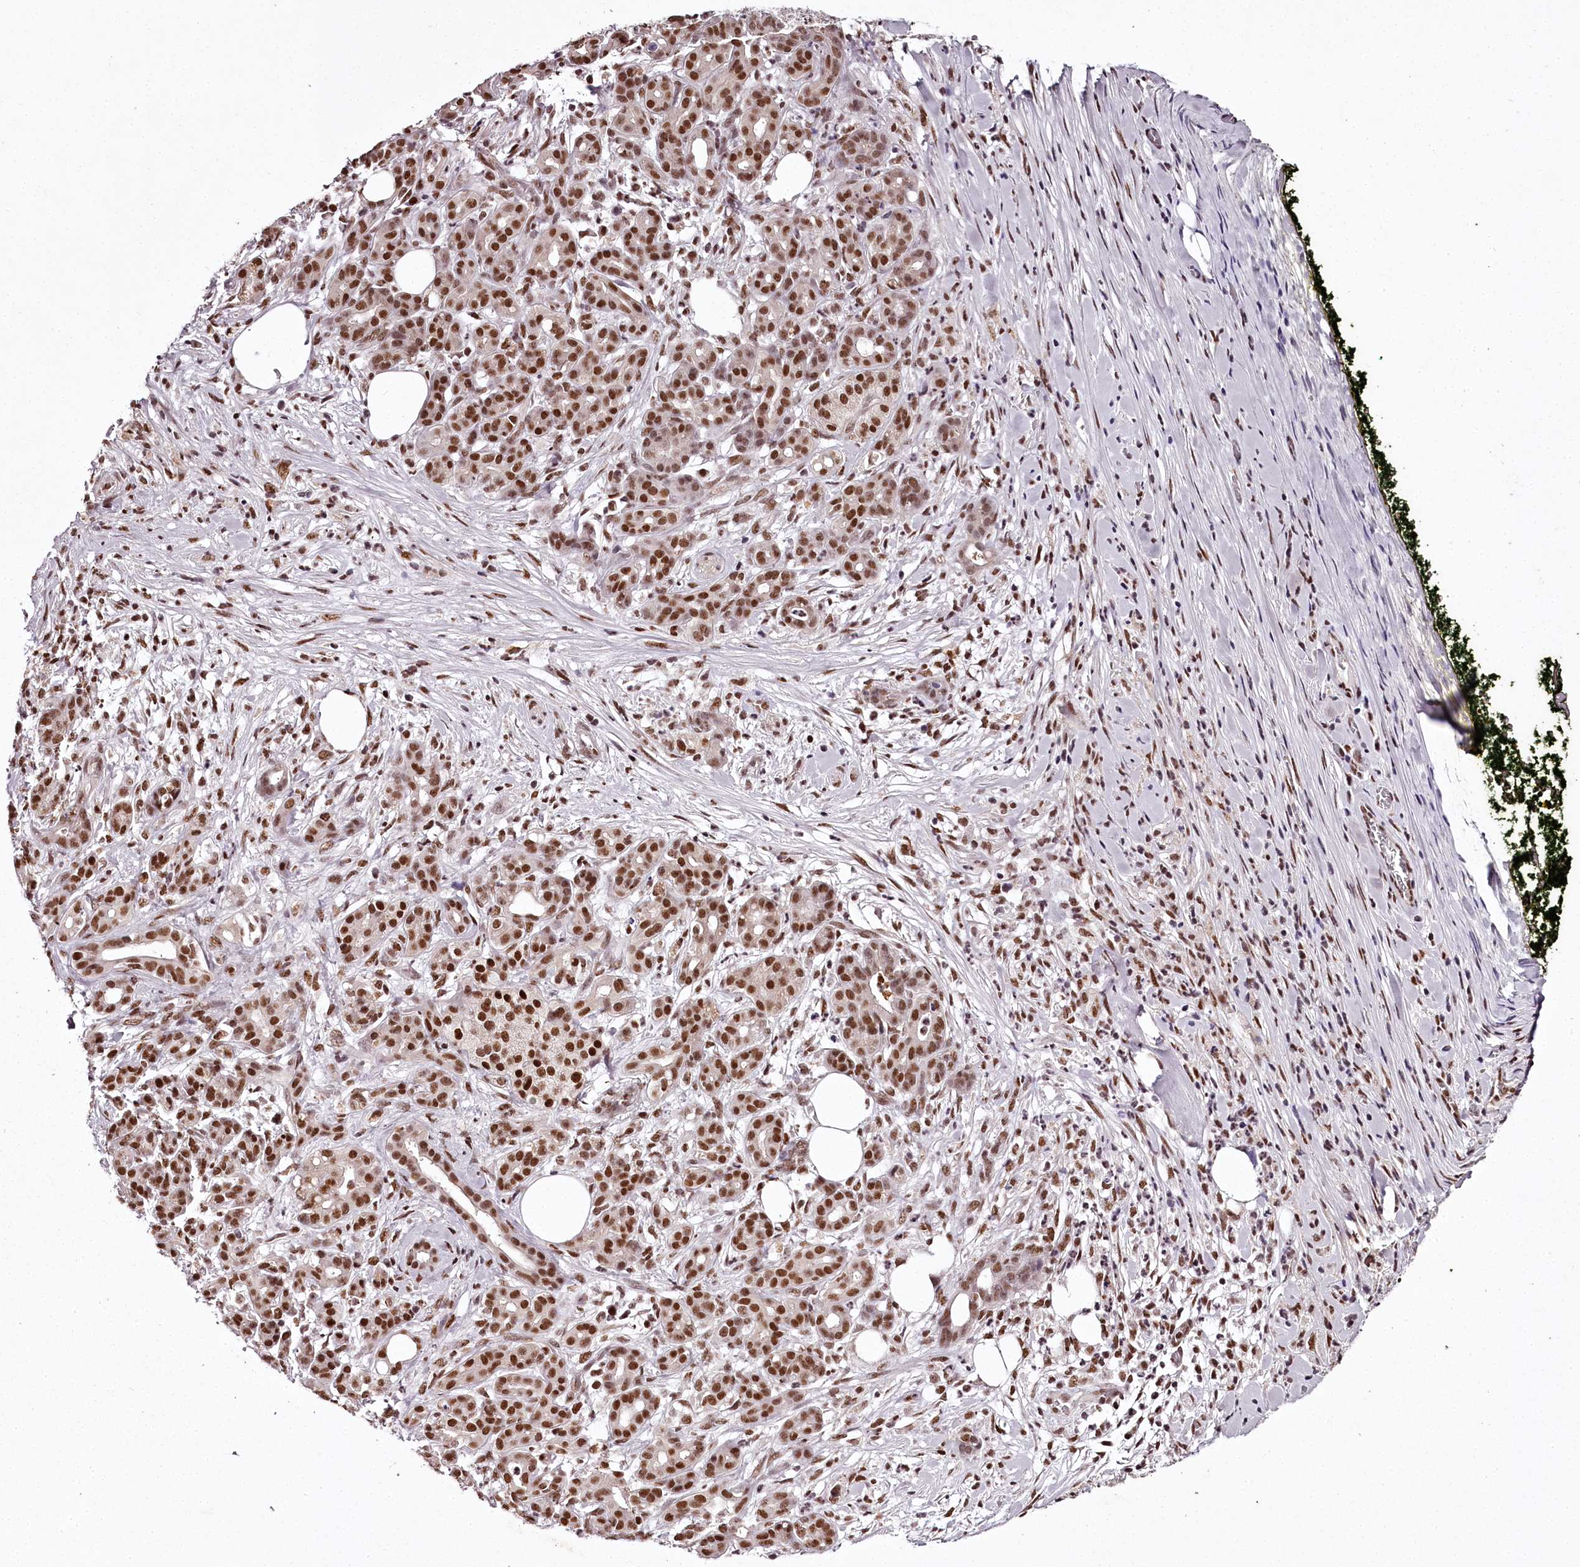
{"staining": {"intensity": "strong", "quantity": ">75%", "location": "nuclear"}, "tissue": "pancreatic cancer", "cell_type": "Tumor cells", "image_type": "cancer", "snomed": [{"axis": "morphology", "description": "Adenocarcinoma, NOS"}, {"axis": "topography", "description": "Pancreas"}], "caption": "Immunohistochemical staining of human pancreatic cancer (adenocarcinoma) shows strong nuclear protein staining in about >75% of tumor cells.", "gene": "PSPC1", "patient": {"sex": "female", "age": 66}}